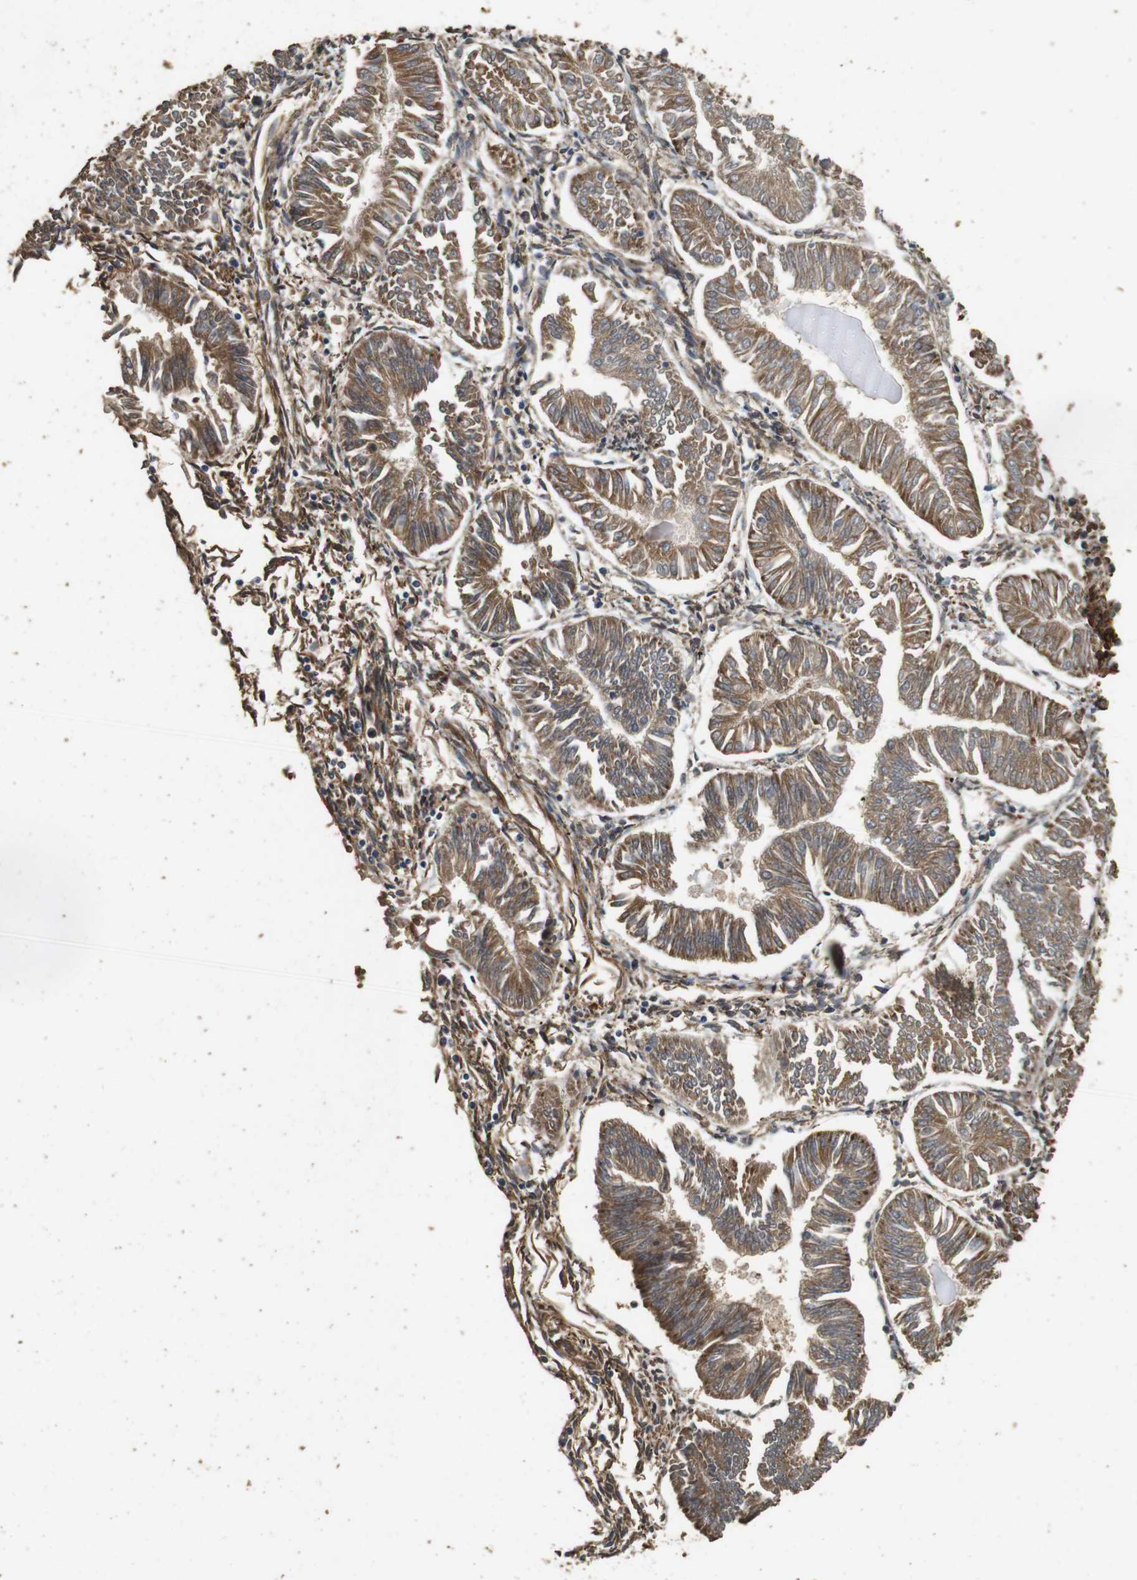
{"staining": {"intensity": "moderate", "quantity": ">75%", "location": "cytoplasmic/membranous"}, "tissue": "endometrial cancer", "cell_type": "Tumor cells", "image_type": "cancer", "snomed": [{"axis": "morphology", "description": "Adenocarcinoma, NOS"}, {"axis": "topography", "description": "Endometrium"}], "caption": "Adenocarcinoma (endometrial) tissue reveals moderate cytoplasmic/membranous expression in approximately >75% of tumor cells (DAB IHC, brown staining for protein, blue staining for nuclei).", "gene": "CNPY4", "patient": {"sex": "female", "age": 53}}